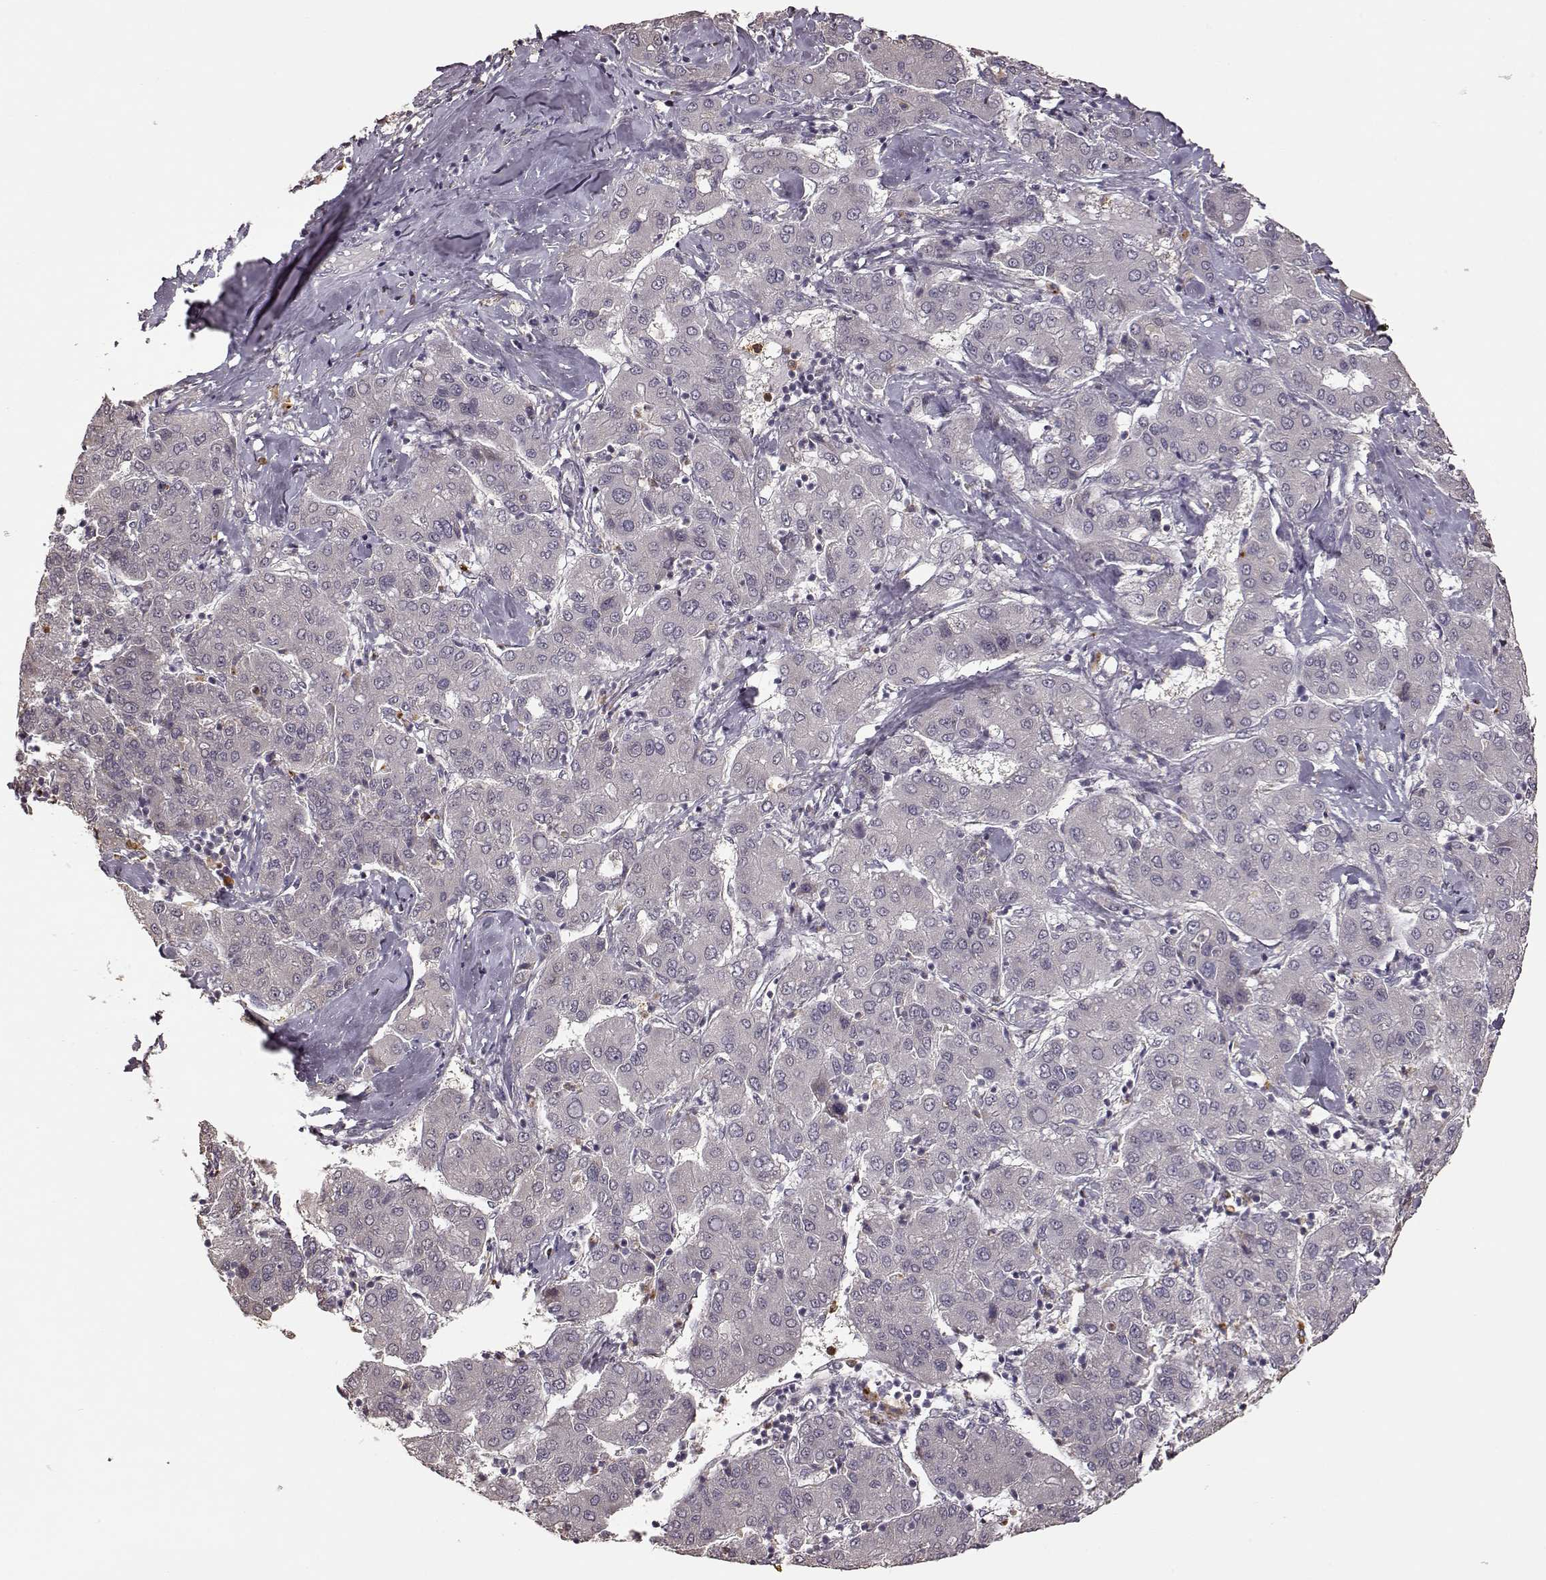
{"staining": {"intensity": "negative", "quantity": "none", "location": "none"}, "tissue": "liver cancer", "cell_type": "Tumor cells", "image_type": "cancer", "snomed": [{"axis": "morphology", "description": "Carcinoma, Hepatocellular, NOS"}, {"axis": "topography", "description": "Liver"}], "caption": "A micrograph of liver cancer (hepatocellular carcinoma) stained for a protein displays no brown staining in tumor cells. (DAB (3,3'-diaminobenzidine) immunohistochemistry (IHC) visualized using brightfield microscopy, high magnification).", "gene": "CRB1", "patient": {"sex": "male", "age": 65}}